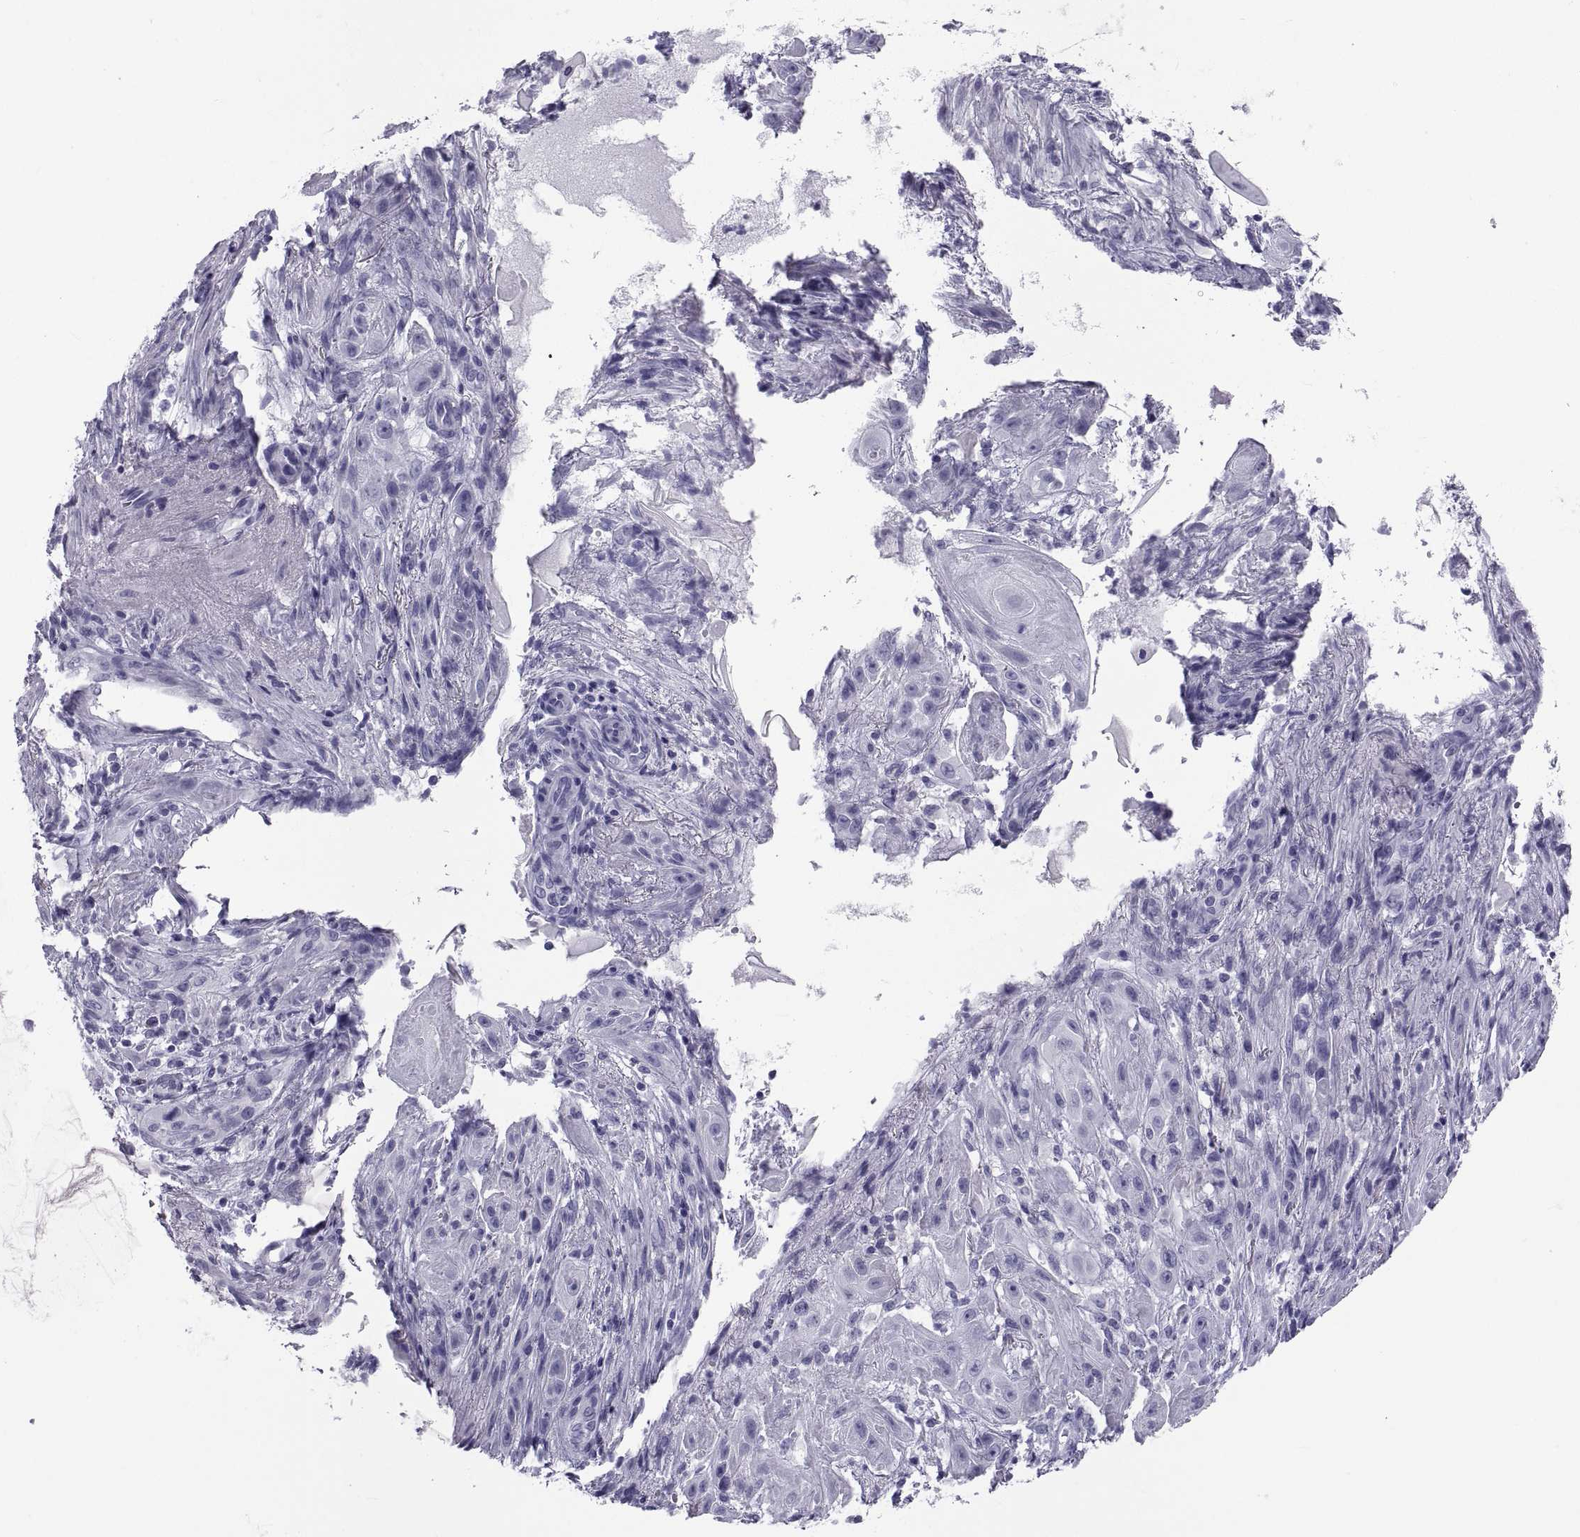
{"staining": {"intensity": "negative", "quantity": "none", "location": "none"}, "tissue": "skin cancer", "cell_type": "Tumor cells", "image_type": "cancer", "snomed": [{"axis": "morphology", "description": "Squamous cell carcinoma, NOS"}, {"axis": "topography", "description": "Skin"}], "caption": "Image shows no significant protein staining in tumor cells of skin squamous cell carcinoma.", "gene": "NPTX2", "patient": {"sex": "male", "age": 62}}